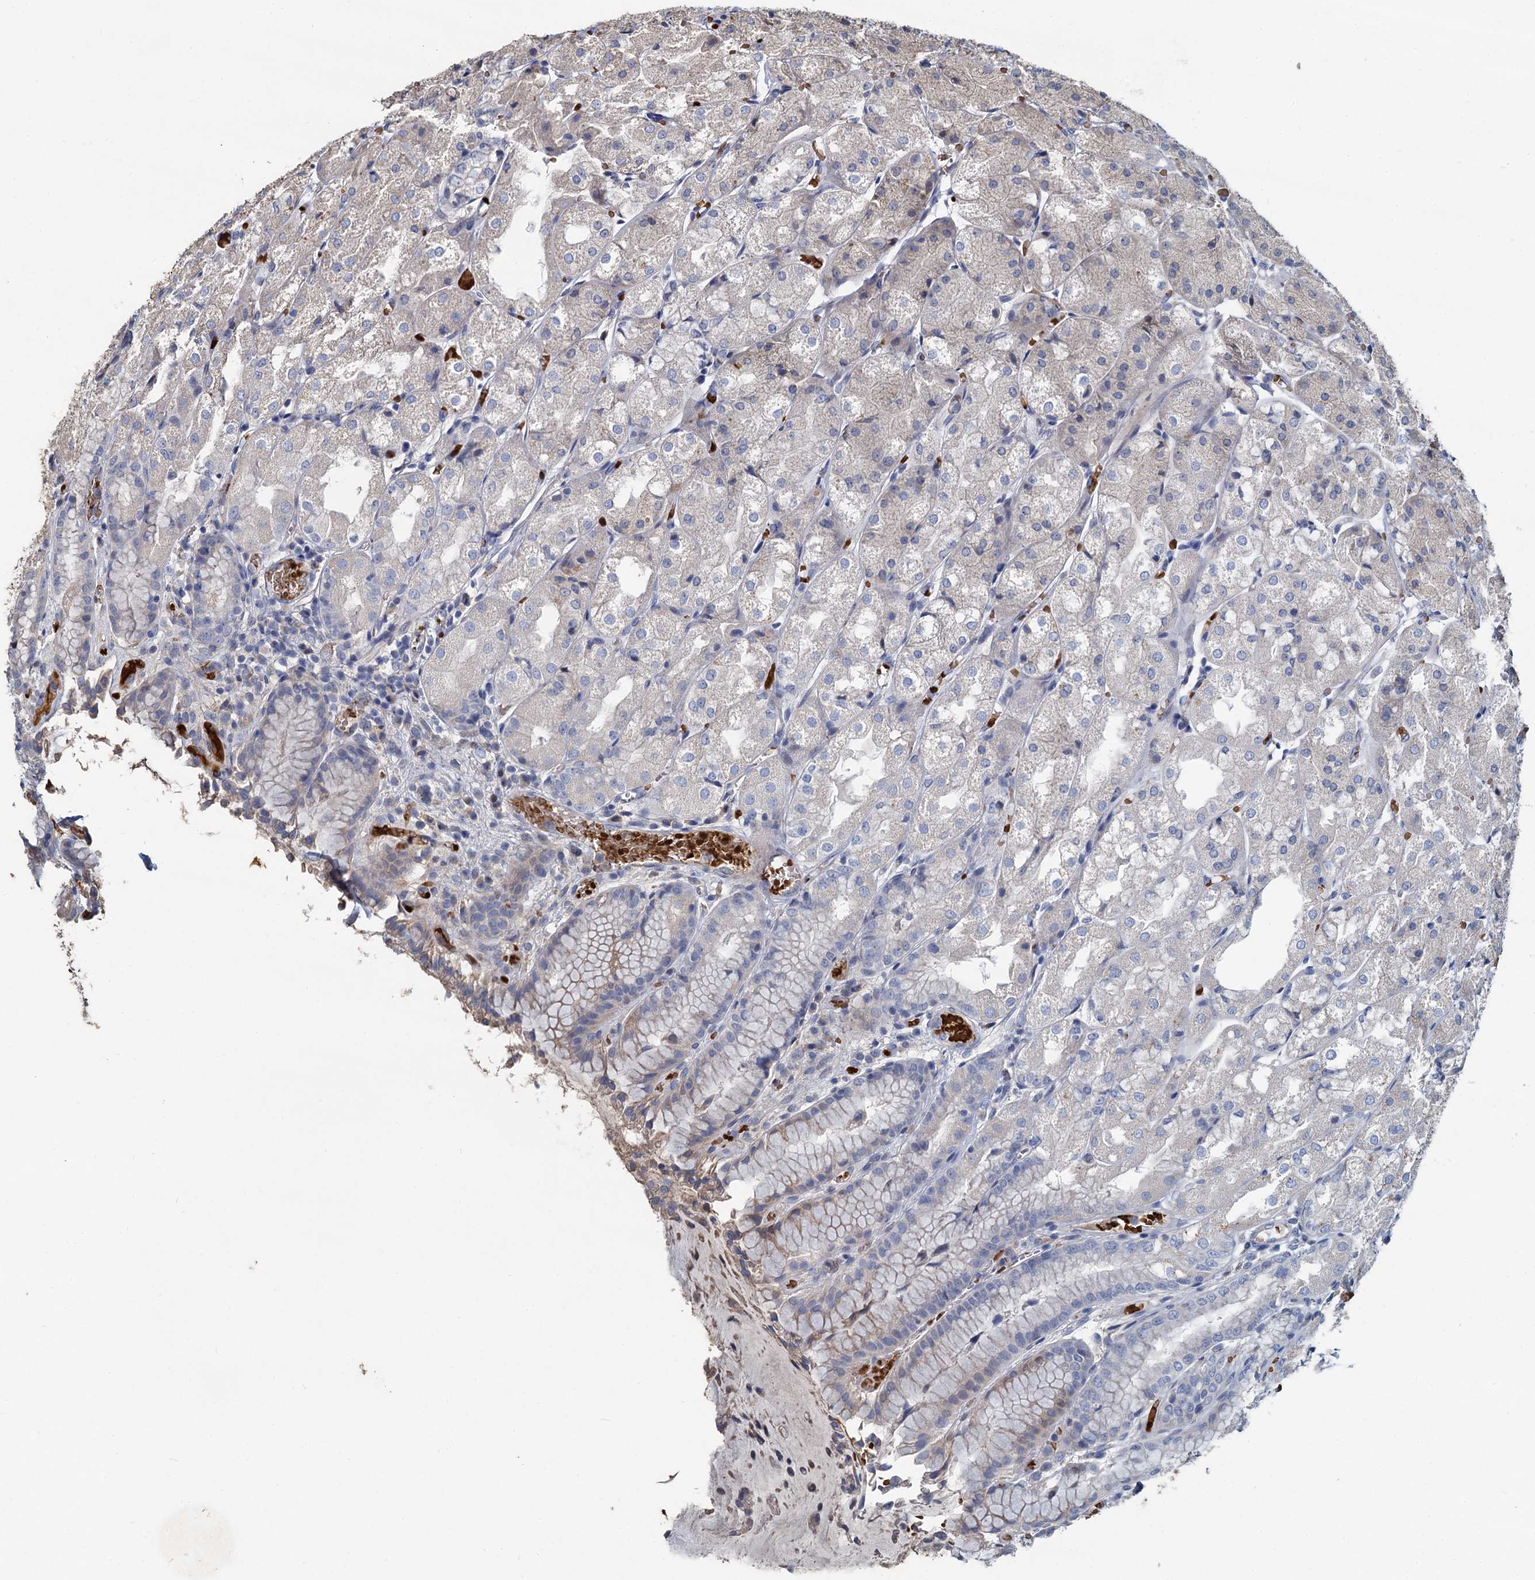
{"staining": {"intensity": "moderate", "quantity": "<25%", "location": "cytoplasmic/membranous,nuclear"}, "tissue": "stomach", "cell_type": "Glandular cells", "image_type": "normal", "snomed": [{"axis": "morphology", "description": "Normal tissue, NOS"}, {"axis": "topography", "description": "Stomach, upper"}], "caption": "Moderate cytoplasmic/membranous,nuclear expression for a protein is present in about <25% of glandular cells of benign stomach using immunohistochemistry.", "gene": "TCTN2", "patient": {"sex": "male", "age": 72}}